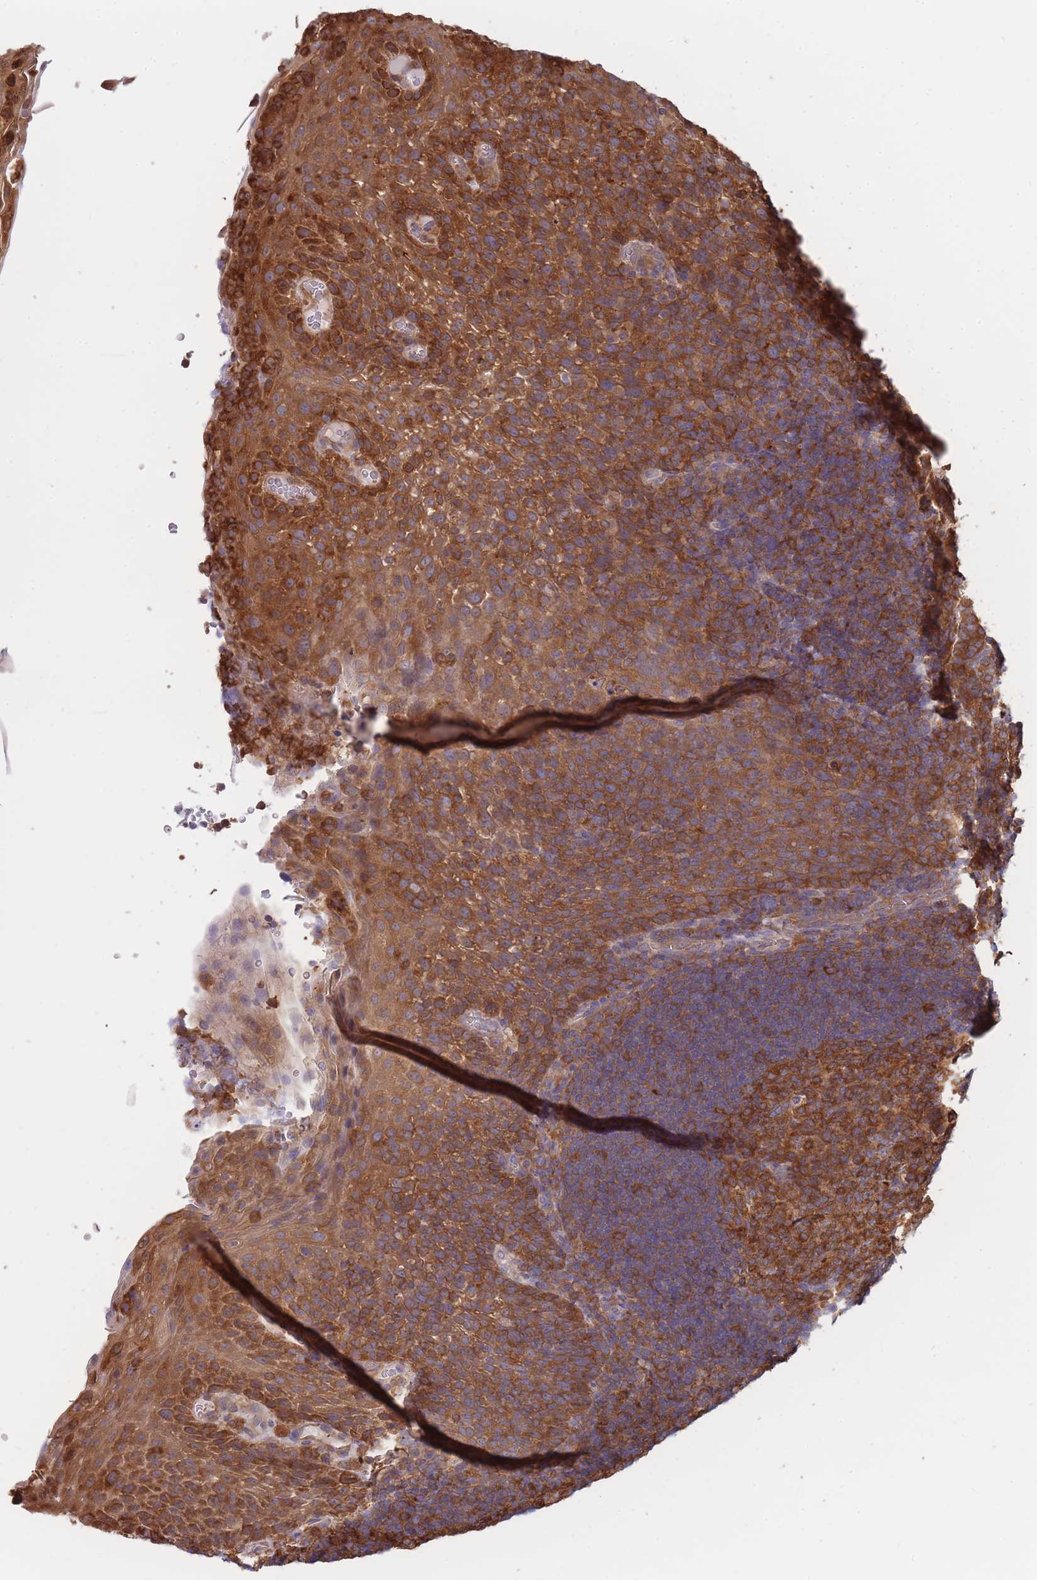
{"staining": {"intensity": "strong", "quantity": ">75%", "location": "cytoplasmic/membranous"}, "tissue": "tonsil", "cell_type": "Germinal center cells", "image_type": "normal", "snomed": [{"axis": "morphology", "description": "Normal tissue, NOS"}, {"axis": "topography", "description": "Tonsil"}], "caption": "DAB (3,3'-diaminobenzidine) immunohistochemical staining of unremarkable human tonsil exhibits strong cytoplasmic/membranous protein expression in about >75% of germinal center cells.", "gene": "SLC4A9", "patient": {"sex": "male", "age": 17}}